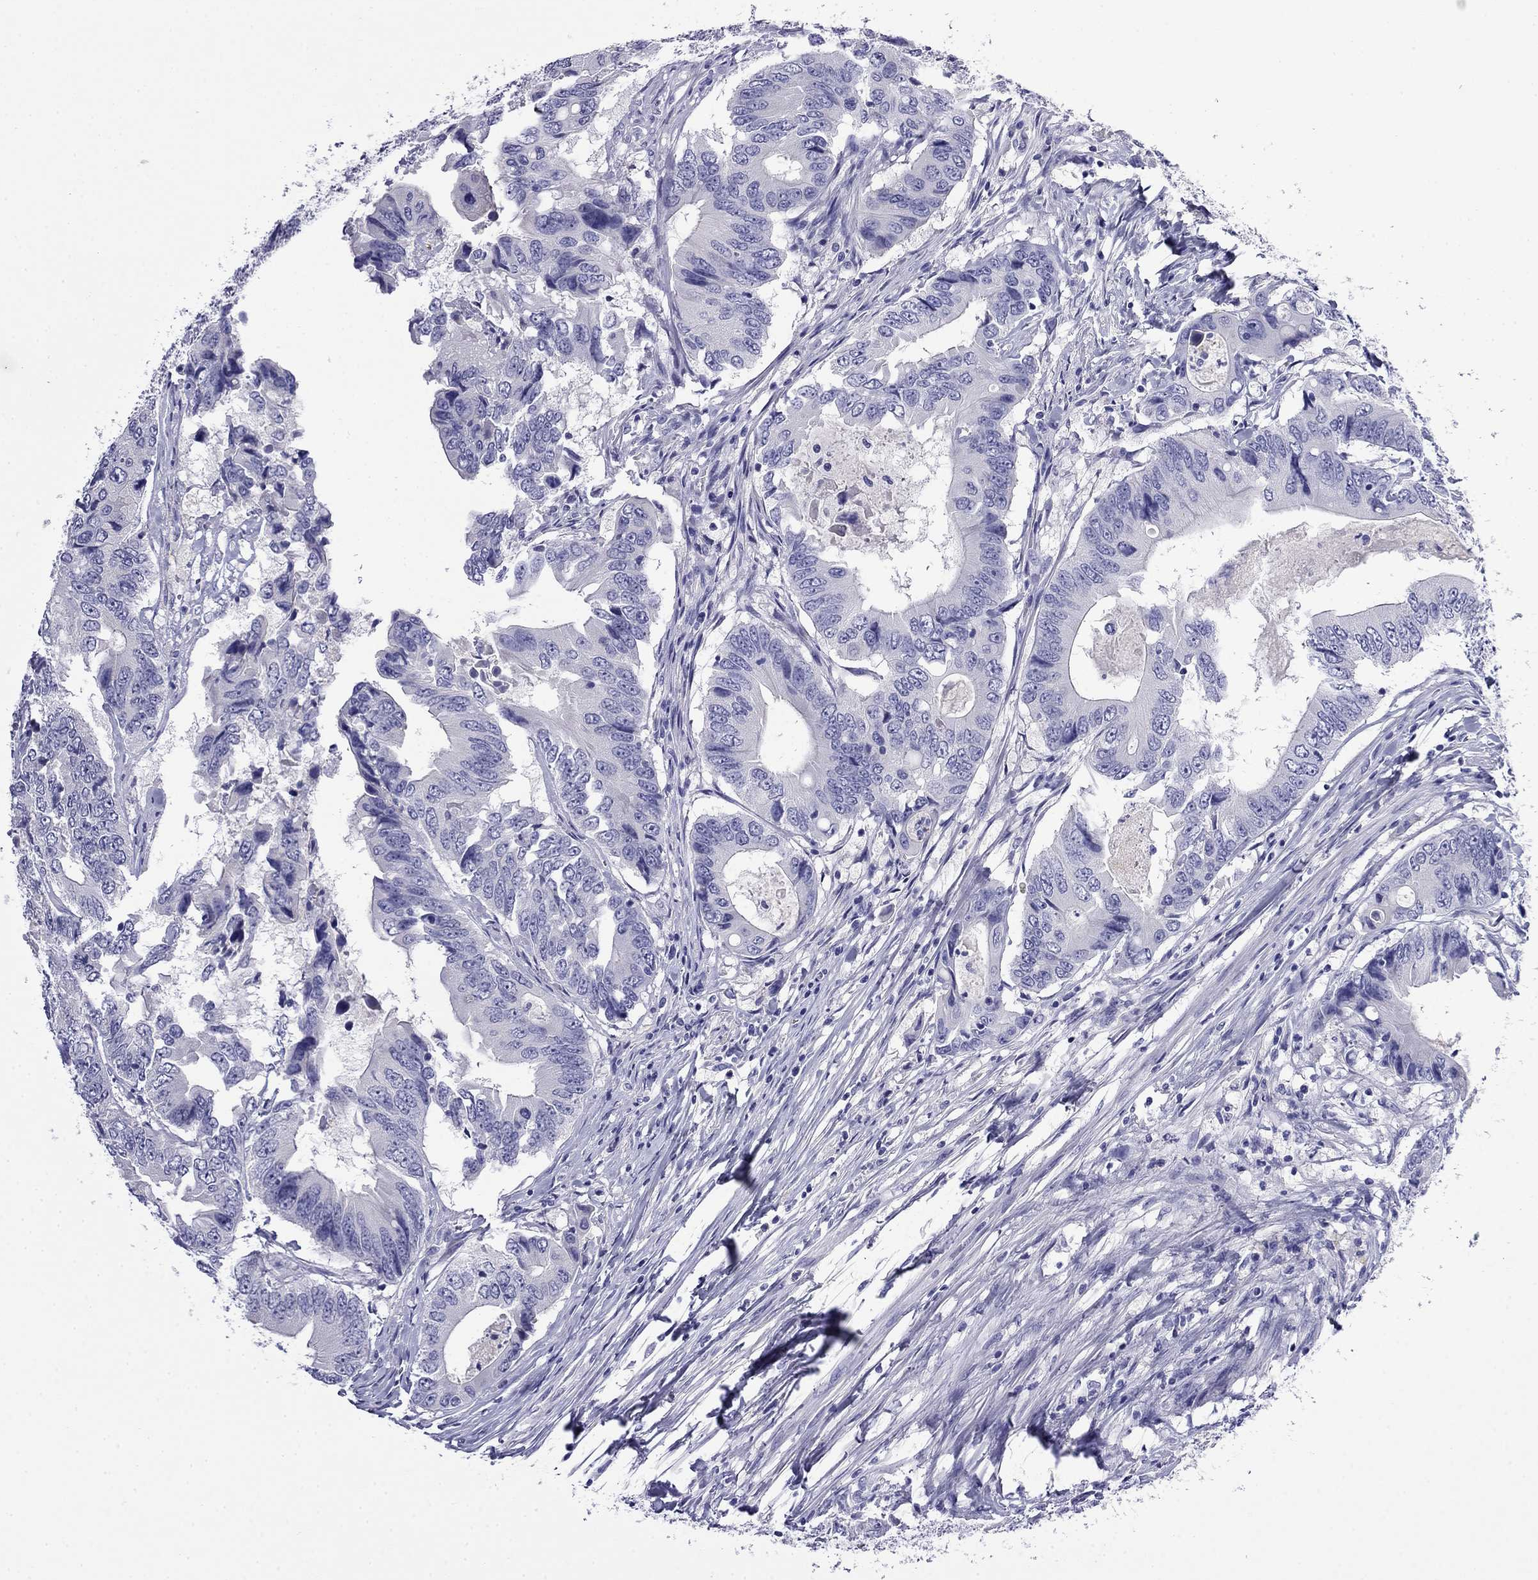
{"staining": {"intensity": "negative", "quantity": "none", "location": "none"}, "tissue": "colorectal cancer", "cell_type": "Tumor cells", "image_type": "cancer", "snomed": [{"axis": "morphology", "description": "Adenocarcinoma, NOS"}, {"axis": "topography", "description": "Colon"}], "caption": "DAB (3,3'-diaminobenzidine) immunohistochemical staining of colorectal cancer shows no significant positivity in tumor cells.", "gene": "MYO15A", "patient": {"sex": "female", "age": 90}}